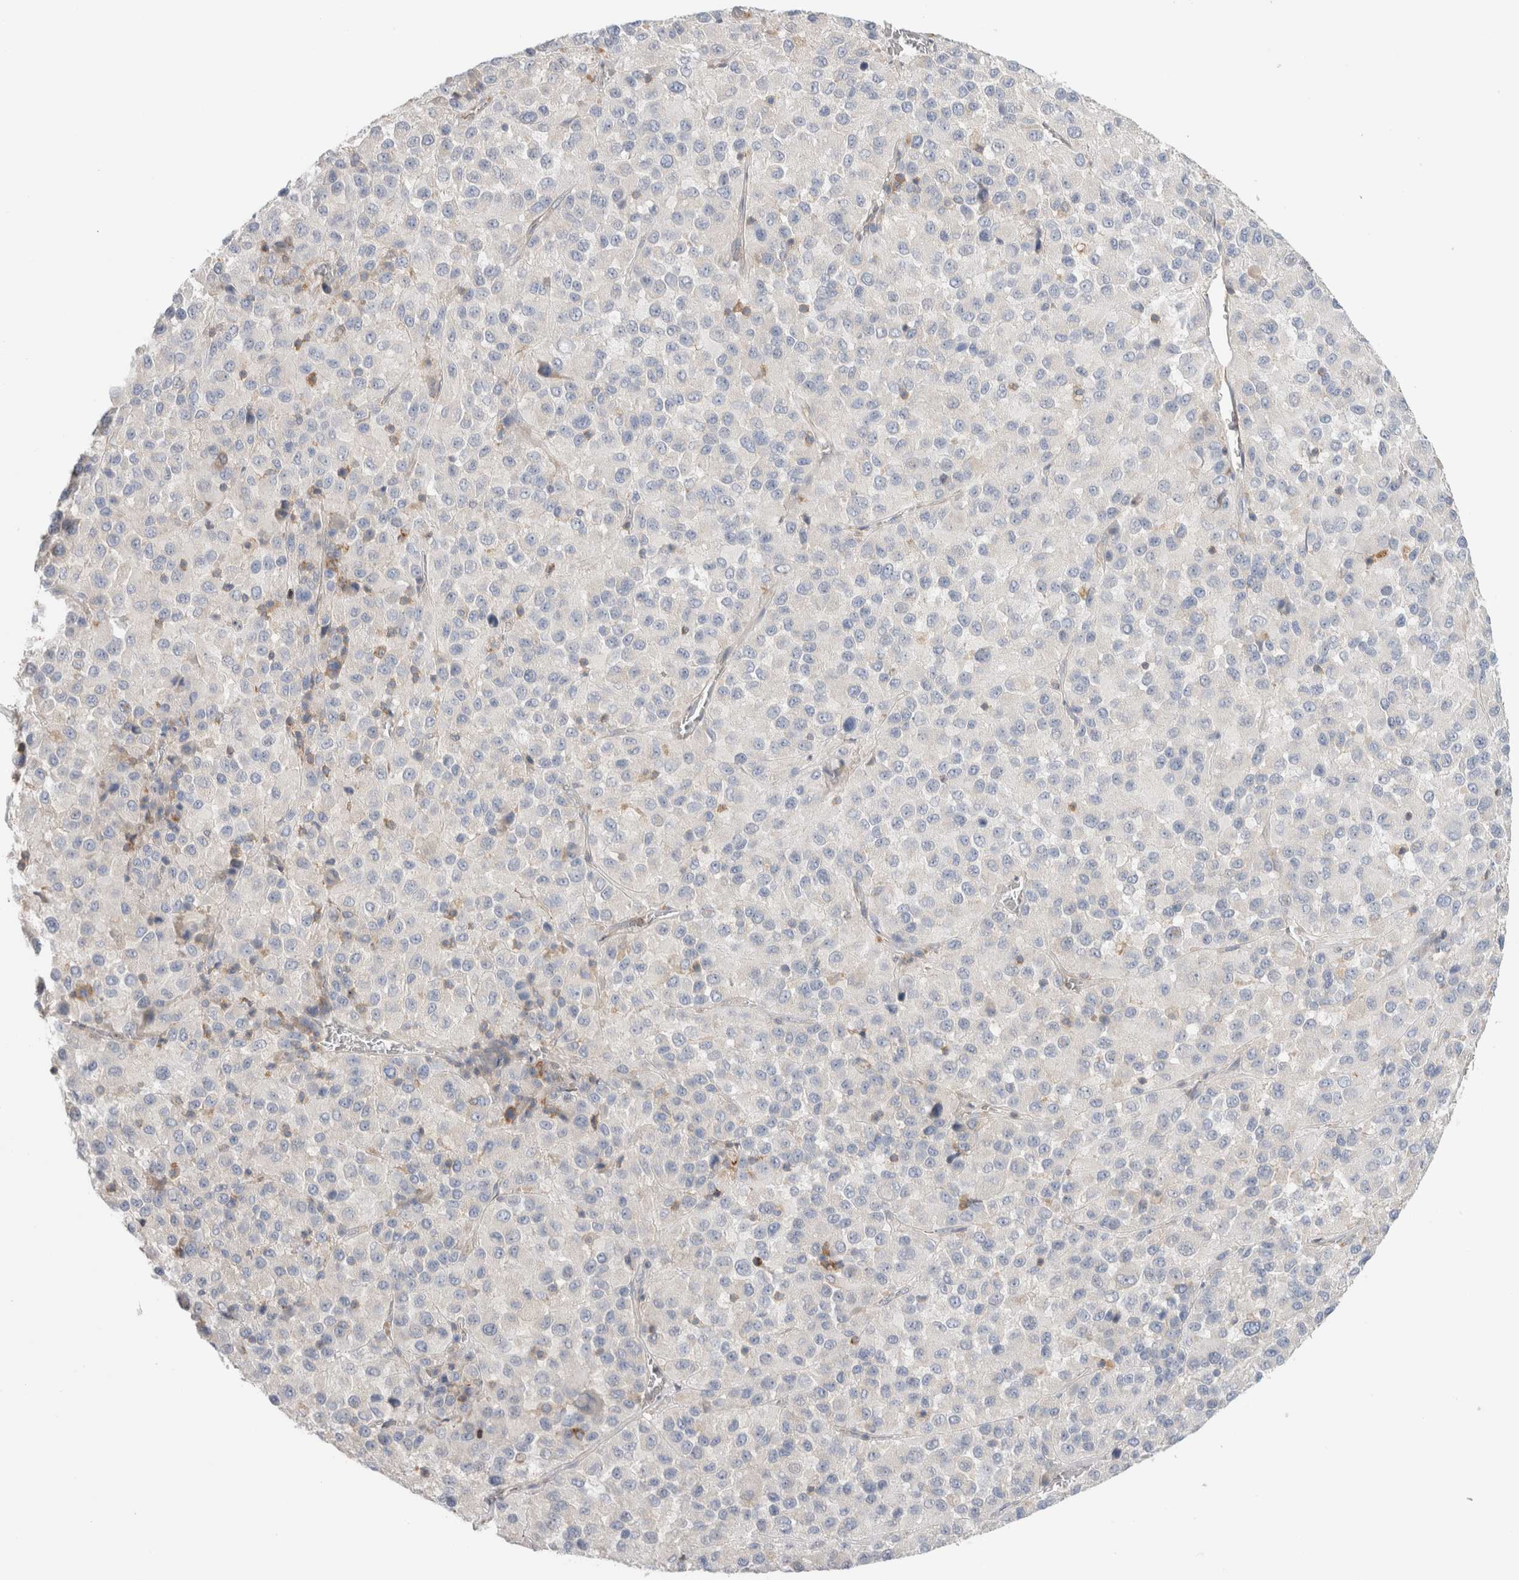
{"staining": {"intensity": "negative", "quantity": "none", "location": "none"}, "tissue": "melanoma", "cell_type": "Tumor cells", "image_type": "cancer", "snomed": [{"axis": "morphology", "description": "Malignant melanoma, Metastatic site"}, {"axis": "topography", "description": "Lung"}], "caption": "Malignant melanoma (metastatic site) was stained to show a protein in brown. There is no significant expression in tumor cells.", "gene": "ZNF23", "patient": {"sex": "male", "age": 64}}